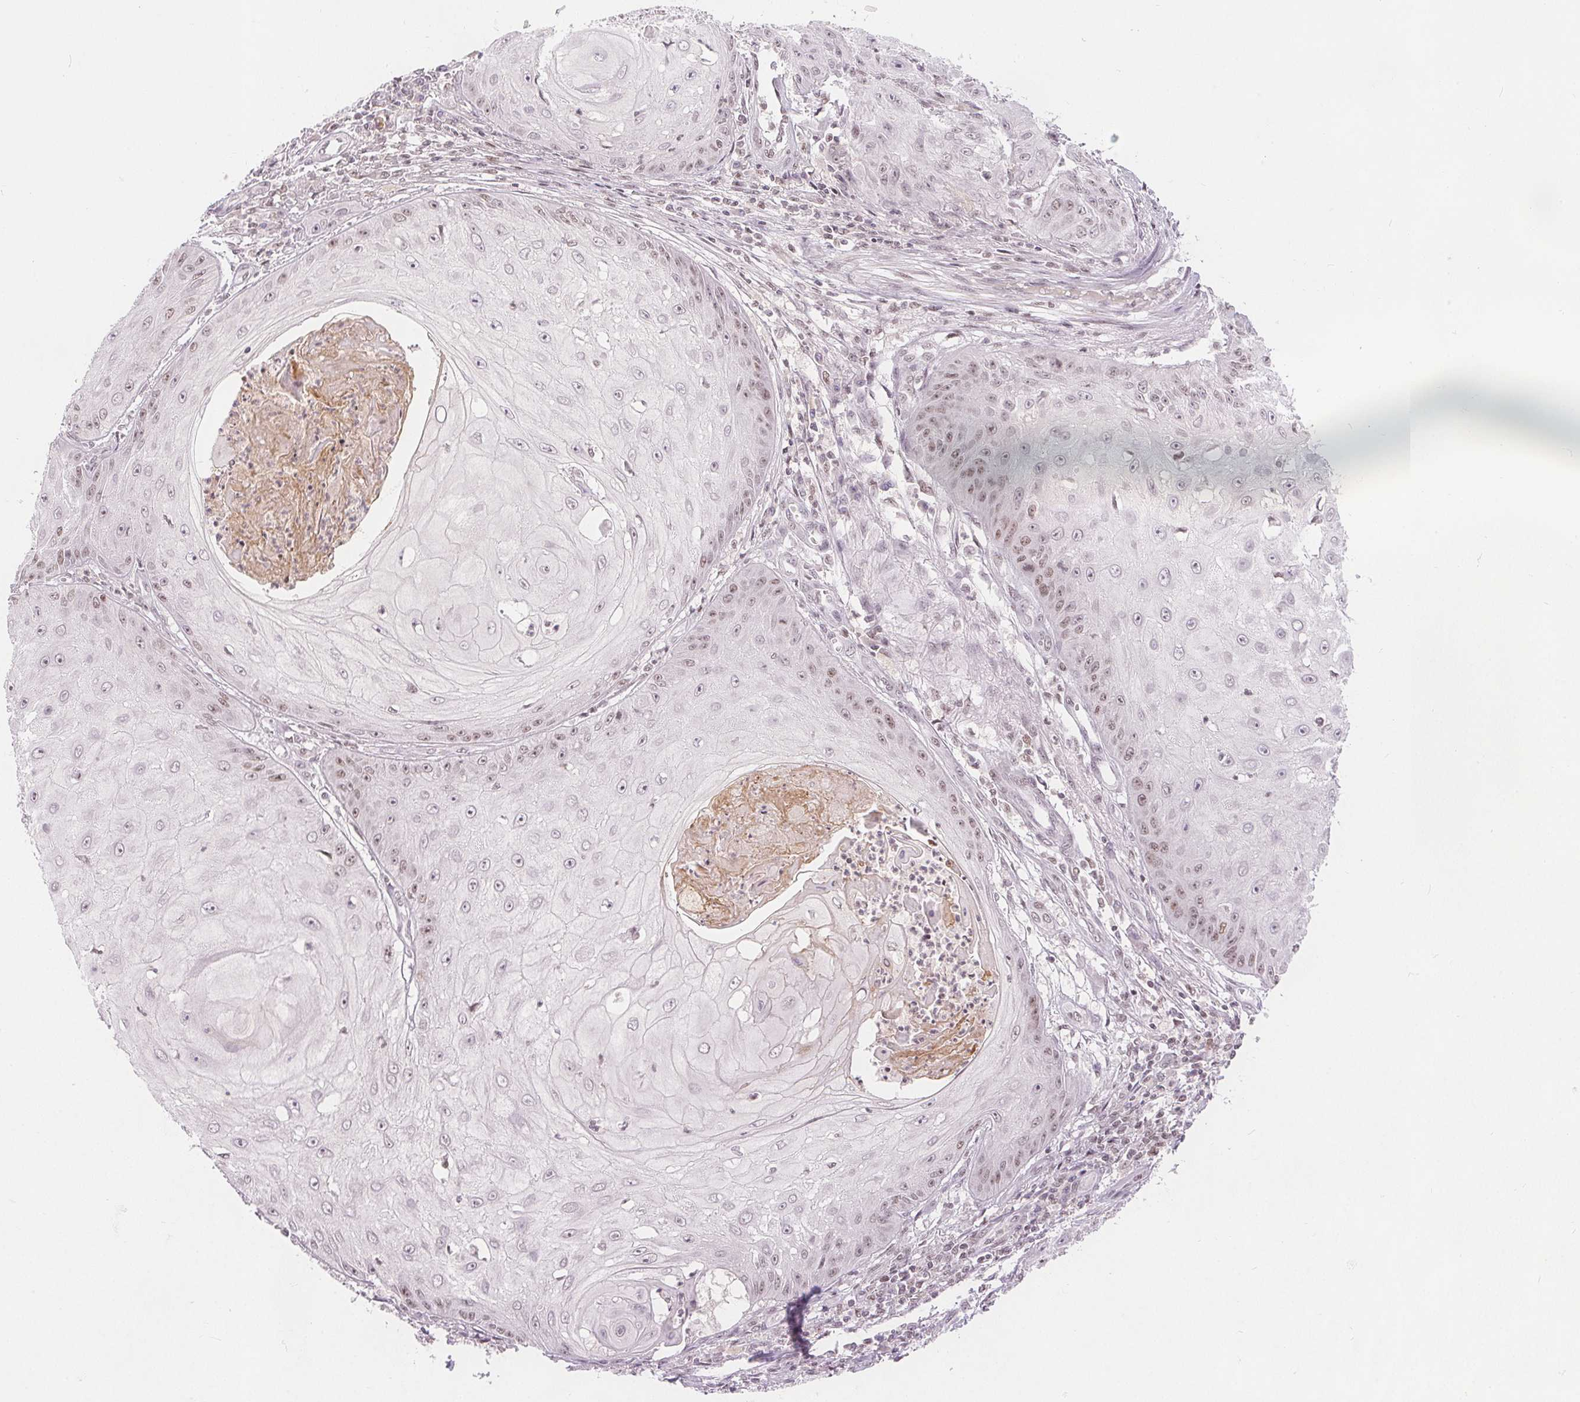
{"staining": {"intensity": "weak", "quantity": "25%-75%", "location": "nuclear"}, "tissue": "skin cancer", "cell_type": "Tumor cells", "image_type": "cancer", "snomed": [{"axis": "morphology", "description": "Squamous cell carcinoma, NOS"}, {"axis": "topography", "description": "Skin"}], "caption": "Human skin cancer stained for a protein (brown) reveals weak nuclear positive positivity in approximately 25%-75% of tumor cells.", "gene": "DEK", "patient": {"sex": "male", "age": 70}}